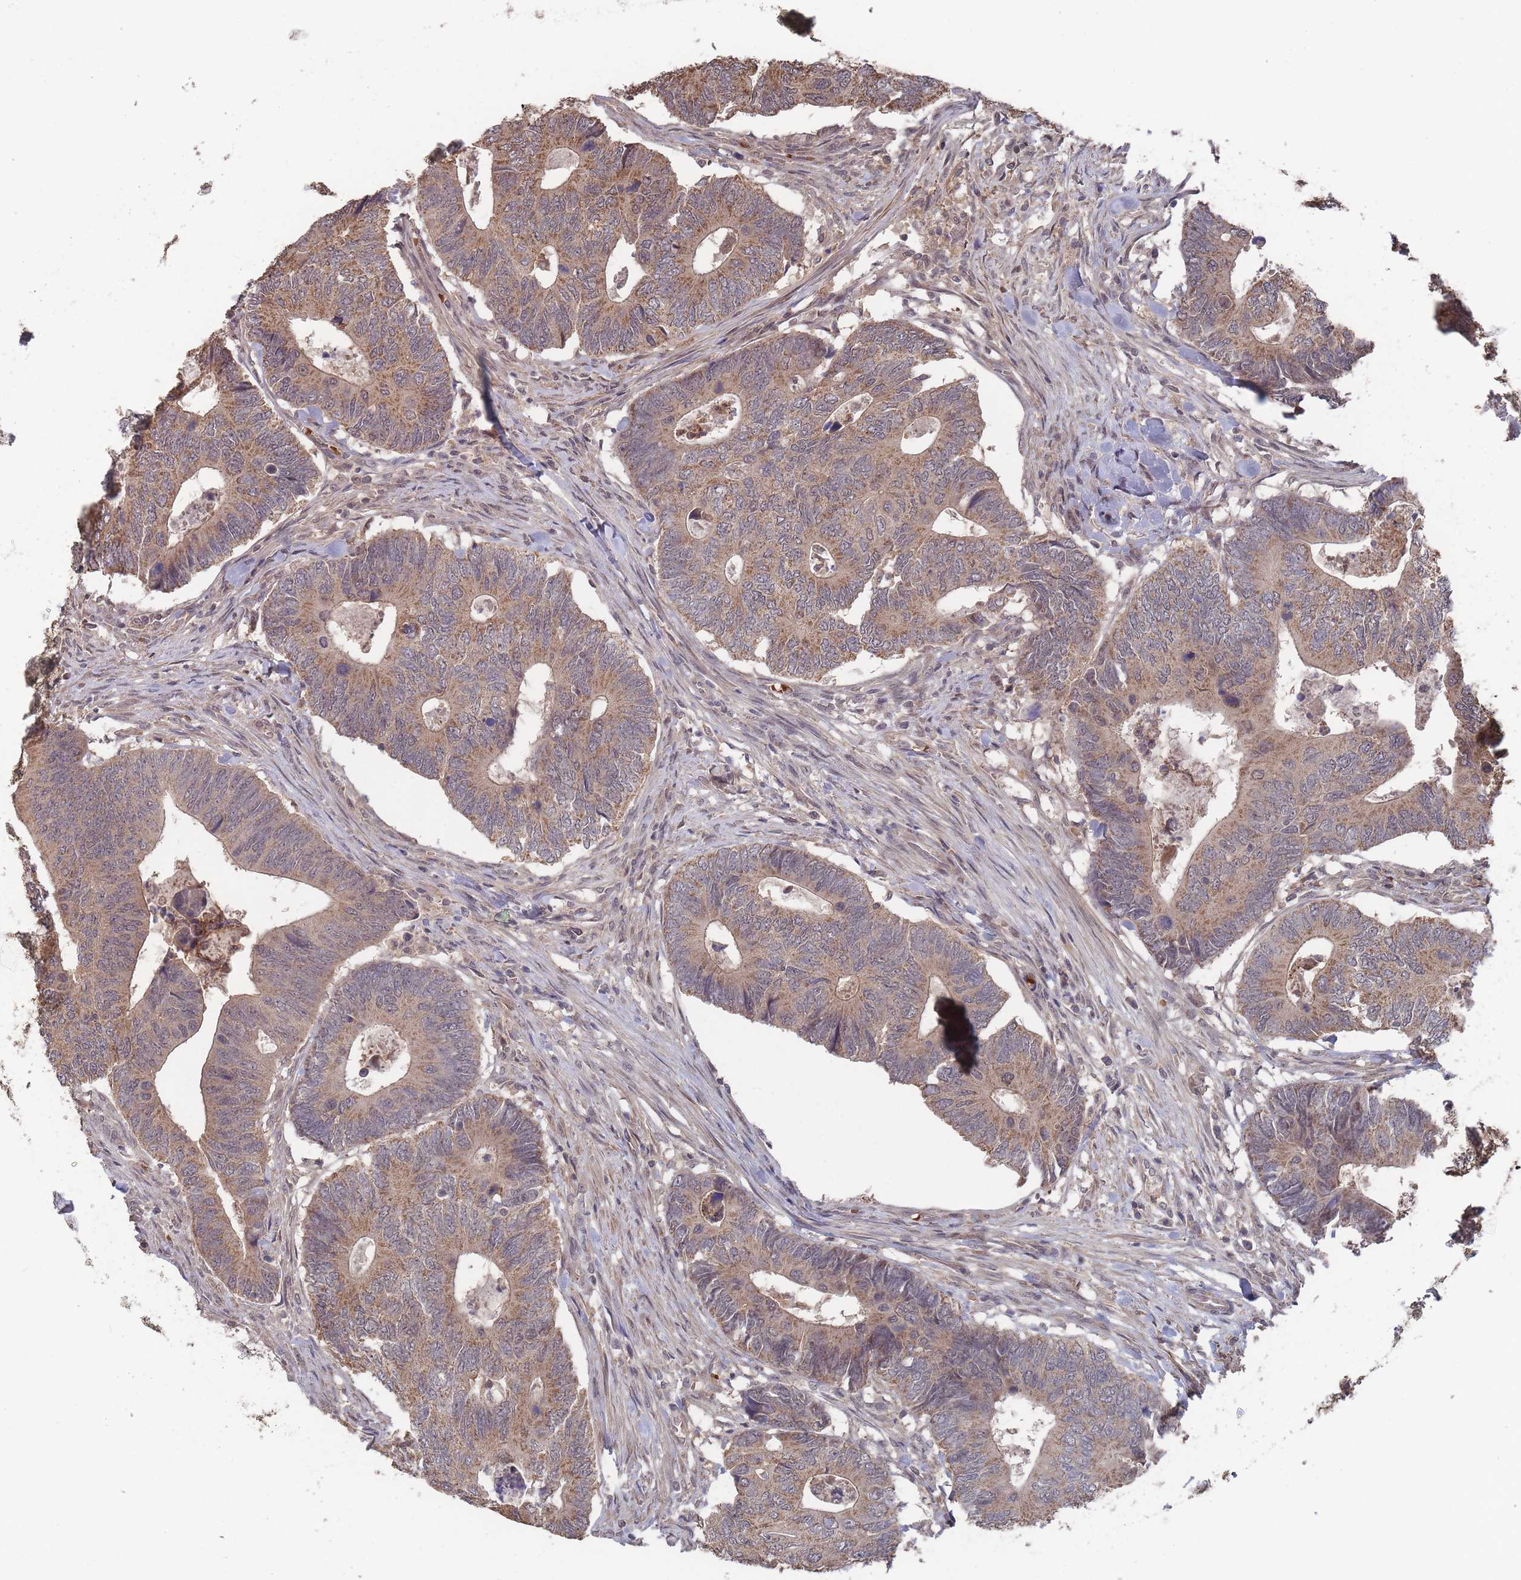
{"staining": {"intensity": "moderate", "quantity": ">75%", "location": "cytoplasmic/membranous"}, "tissue": "colorectal cancer", "cell_type": "Tumor cells", "image_type": "cancer", "snomed": [{"axis": "morphology", "description": "Adenocarcinoma, NOS"}, {"axis": "topography", "description": "Colon"}], "caption": "Human colorectal cancer (adenocarcinoma) stained with a brown dye demonstrates moderate cytoplasmic/membranous positive expression in approximately >75% of tumor cells.", "gene": "SF3B1", "patient": {"sex": "male", "age": 87}}